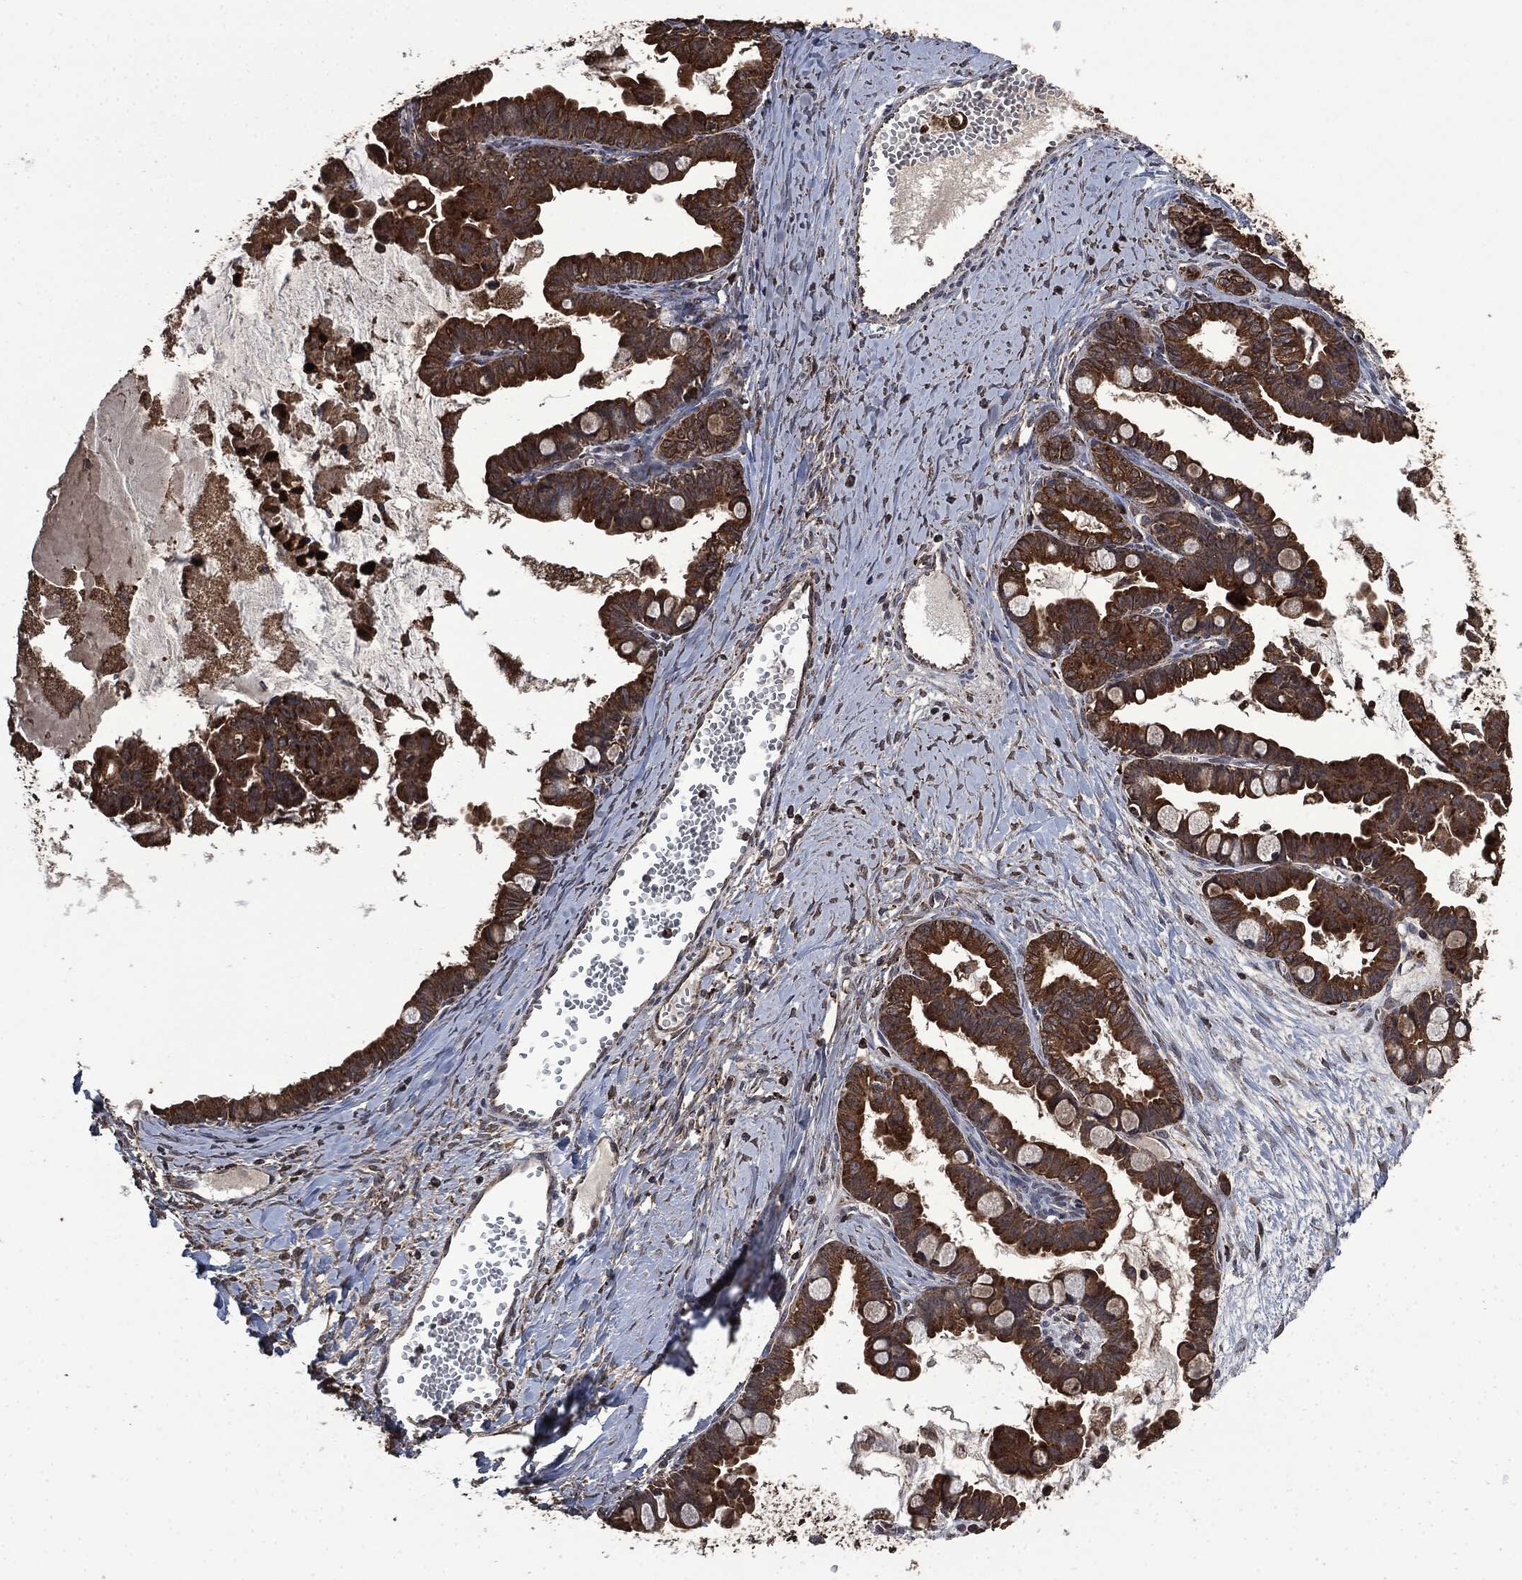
{"staining": {"intensity": "strong", "quantity": ">75%", "location": "cytoplasmic/membranous"}, "tissue": "ovarian cancer", "cell_type": "Tumor cells", "image_type": "cancer", "snomed": [{"axis": "morphology", "description": "Cystadenocarcinoma, mucinous, NOS"}, {"axis": "topography", "description": "Ovary"}], "caption": "Immunohistochemical staining of human mucinous cystadenocarcinoma (ovarian) reveals high levels of strong cytoplasmic/membranous protein positivity in approximately >75% of tumor cells.", "gene": "LIG3", "patient": {"sex": "female", "age": 63}}